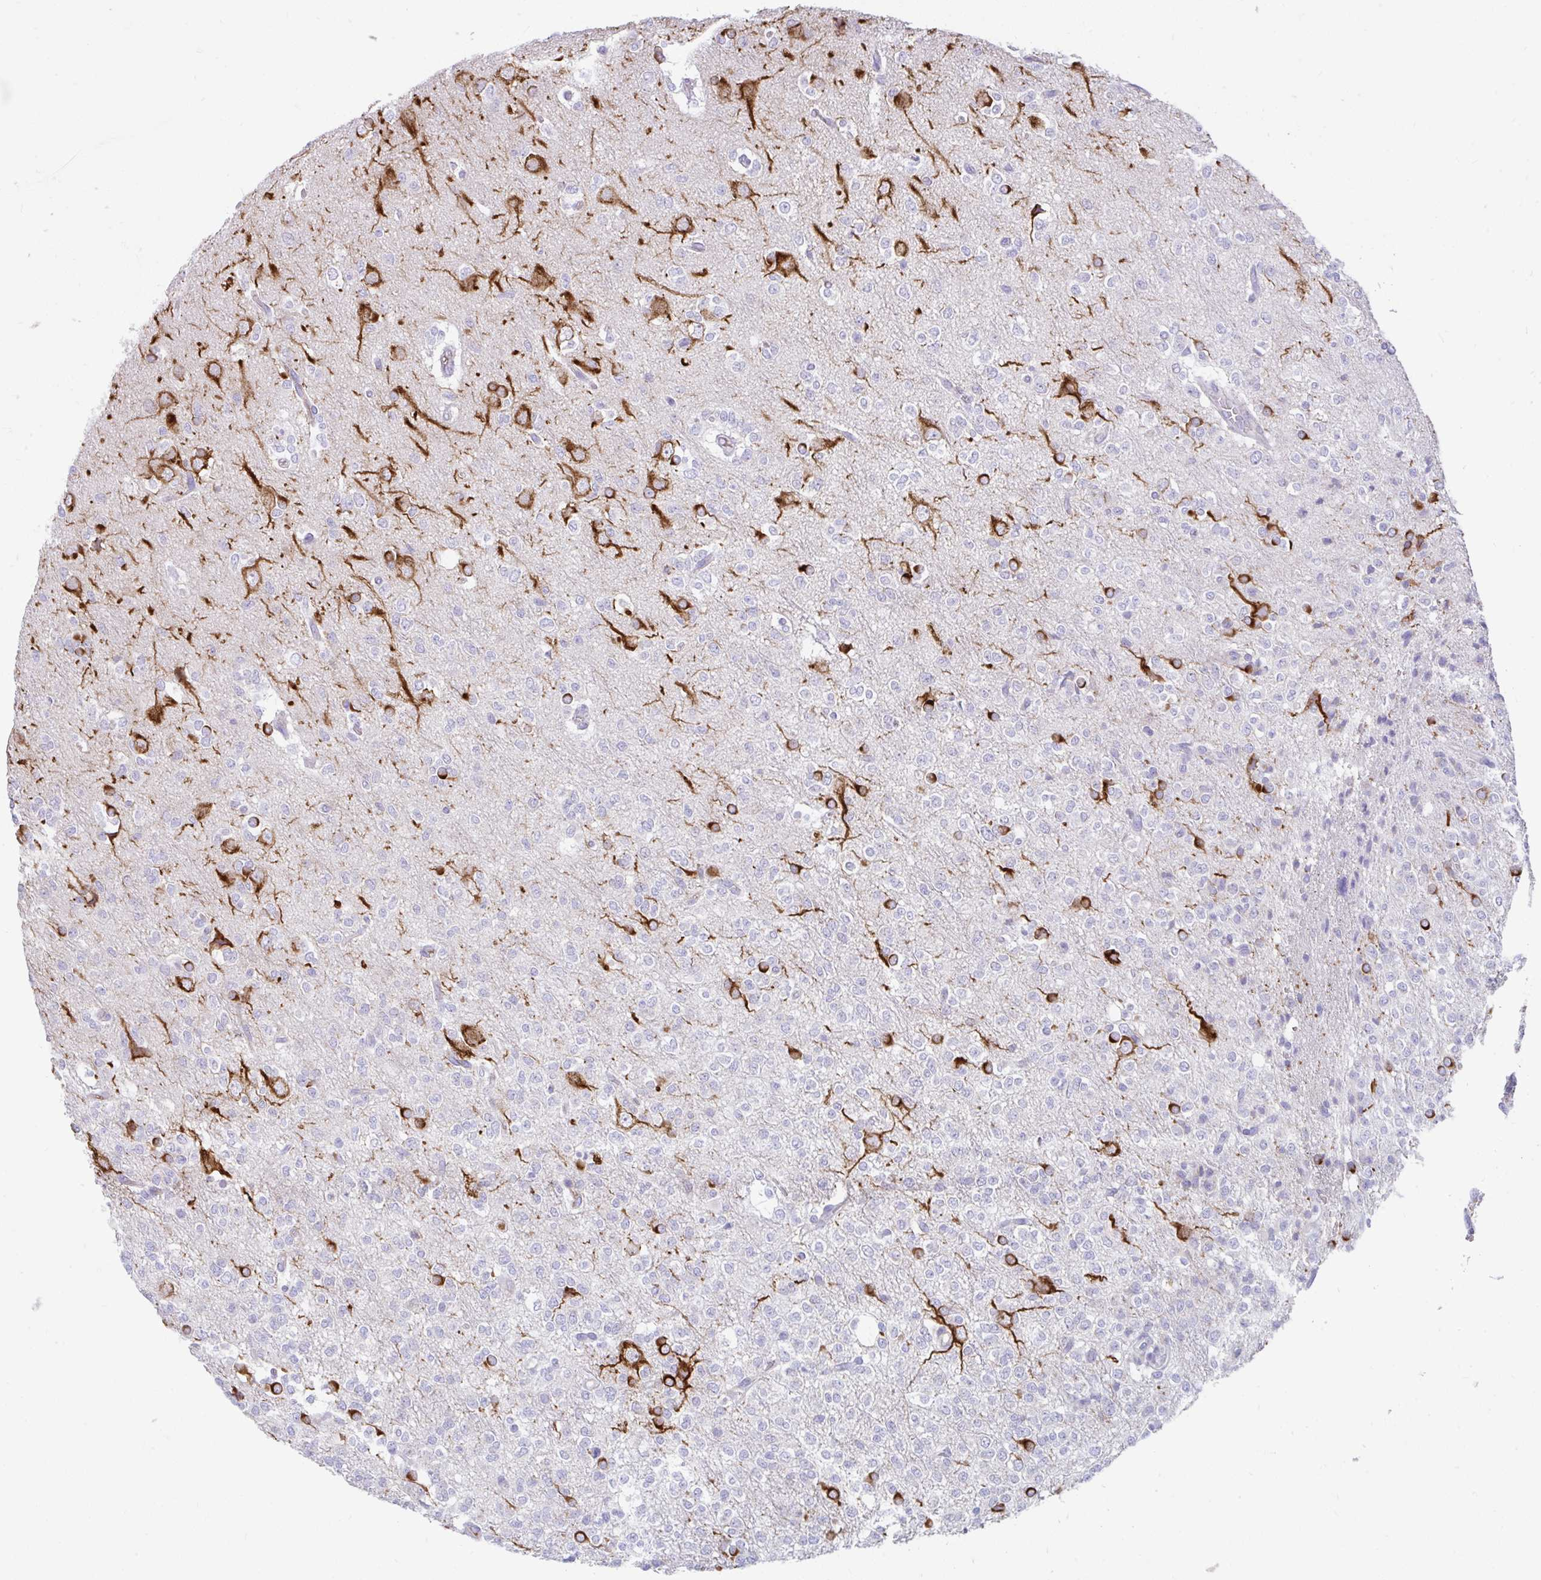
{"staining": {"intensity": "strong", "quantity": "25%-75%", "location": "cytoplasmic/membranous"}, "tissue": "glioma", "cell_type": "Tumor cells", "image_type": "cancer", "snomed": [{"axis": "morphology", "description": "Glioma, malignant, Low grade"}, {"axis": "topography", "description": "Brain"}], "caption": "This is a photomicrograph of immunohistochemistry staining of glioma, which shows strong positivity in the cytoplasmic/membranous of tumor cells.", "gene": "CCSAP", "patient": {"sex": "female", "age": 33}}